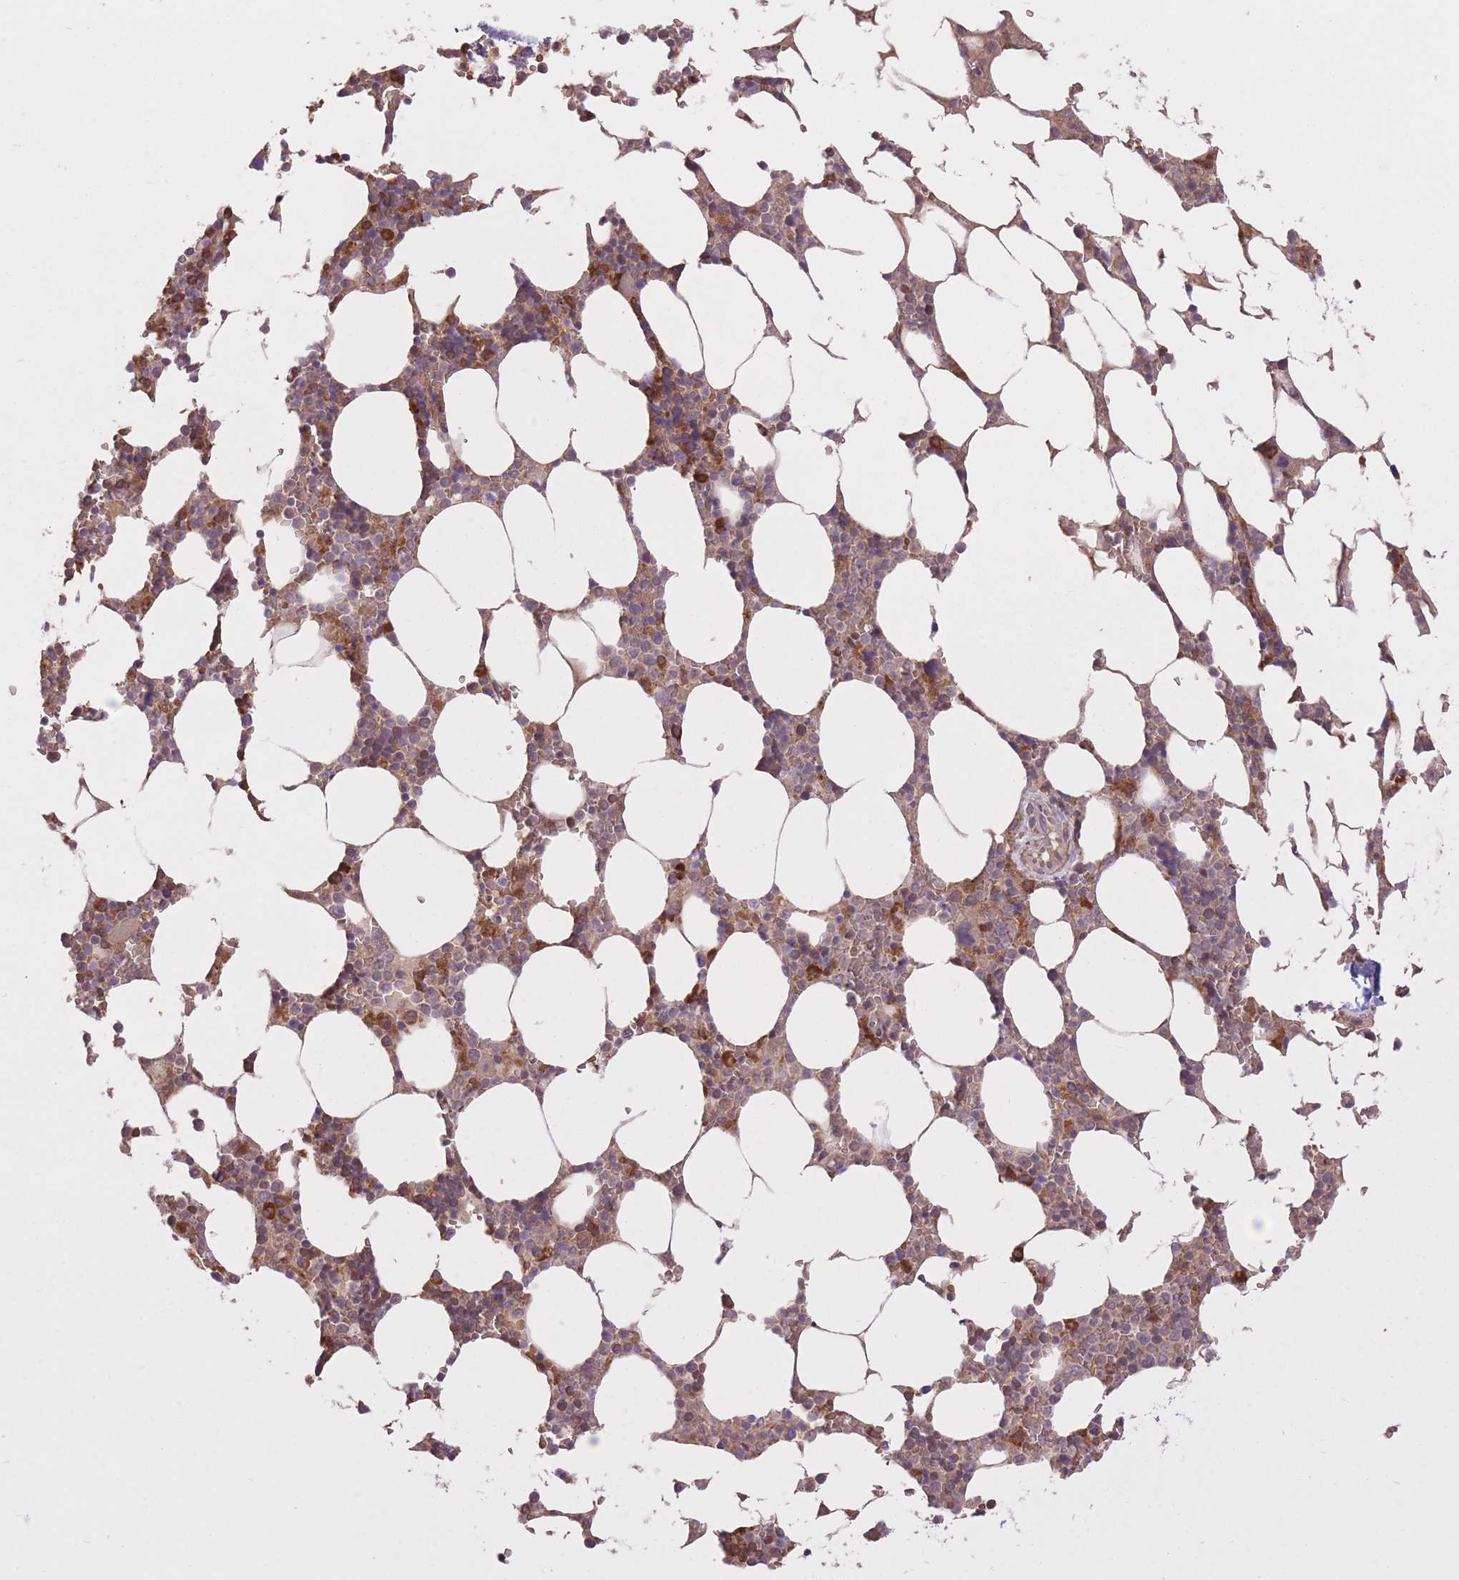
{"staining": {"intensity": "strong", "quantity": "<25%", "location": "cytoplasmic/membranous"}, "tissue": "bone marrow", "cell_type": "Hematopoietic cells", "image_type": "normal", "snomed": [{"axis": "morphology", "description": "Normal tissue, NOS"}, {"axis": "topography", "description": "Bone marrow"}], "caption": "Hematopoietic cells exhibit medium levels of strong cytoplasmic/membranous staining in about <25% of cells in benign human bone marrow.", "gene": "POLR3F", "patient": {"sex": "male", "age": 64}}